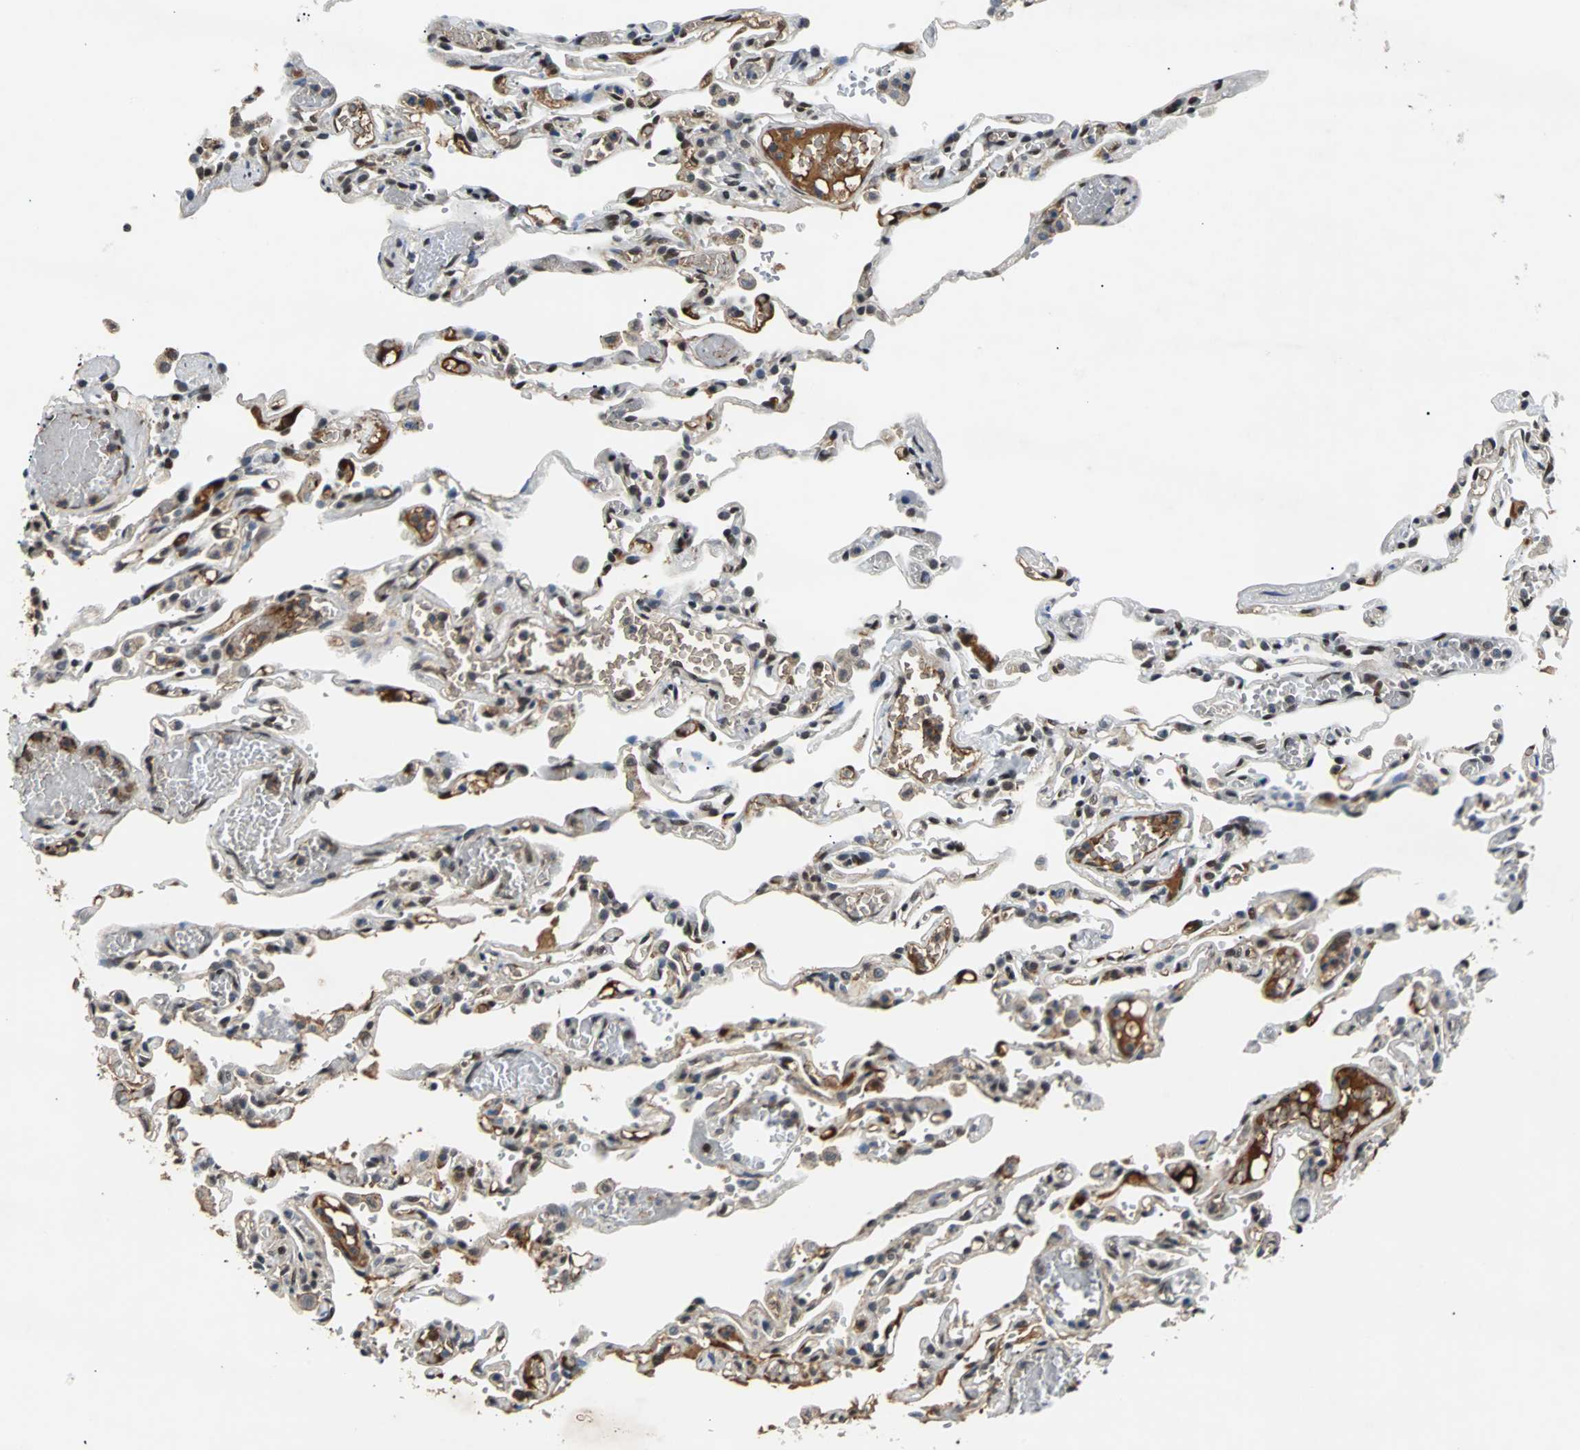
{"staining": {"intensity": "moderate", "quantity": "25%-75%", "location": "nuclear"}, "tissue": "lung", "cell_type": "Alveolar cells", "image_type": "normal", "snomed": [{"axis": "morphology", "description": "Normal tissue, NOS"}, {"axis": "topography", "description": "Lung"}], "caption": "Immunohistochemistry (IHC) micrograph of benign lung stained for a protein (brown), which reveals medium levels of moderate nuclear expression in approximately 25%-75% of alveolar cells.", "gene": "PHC1", "patient": {"sex": "male", "age": 21}}